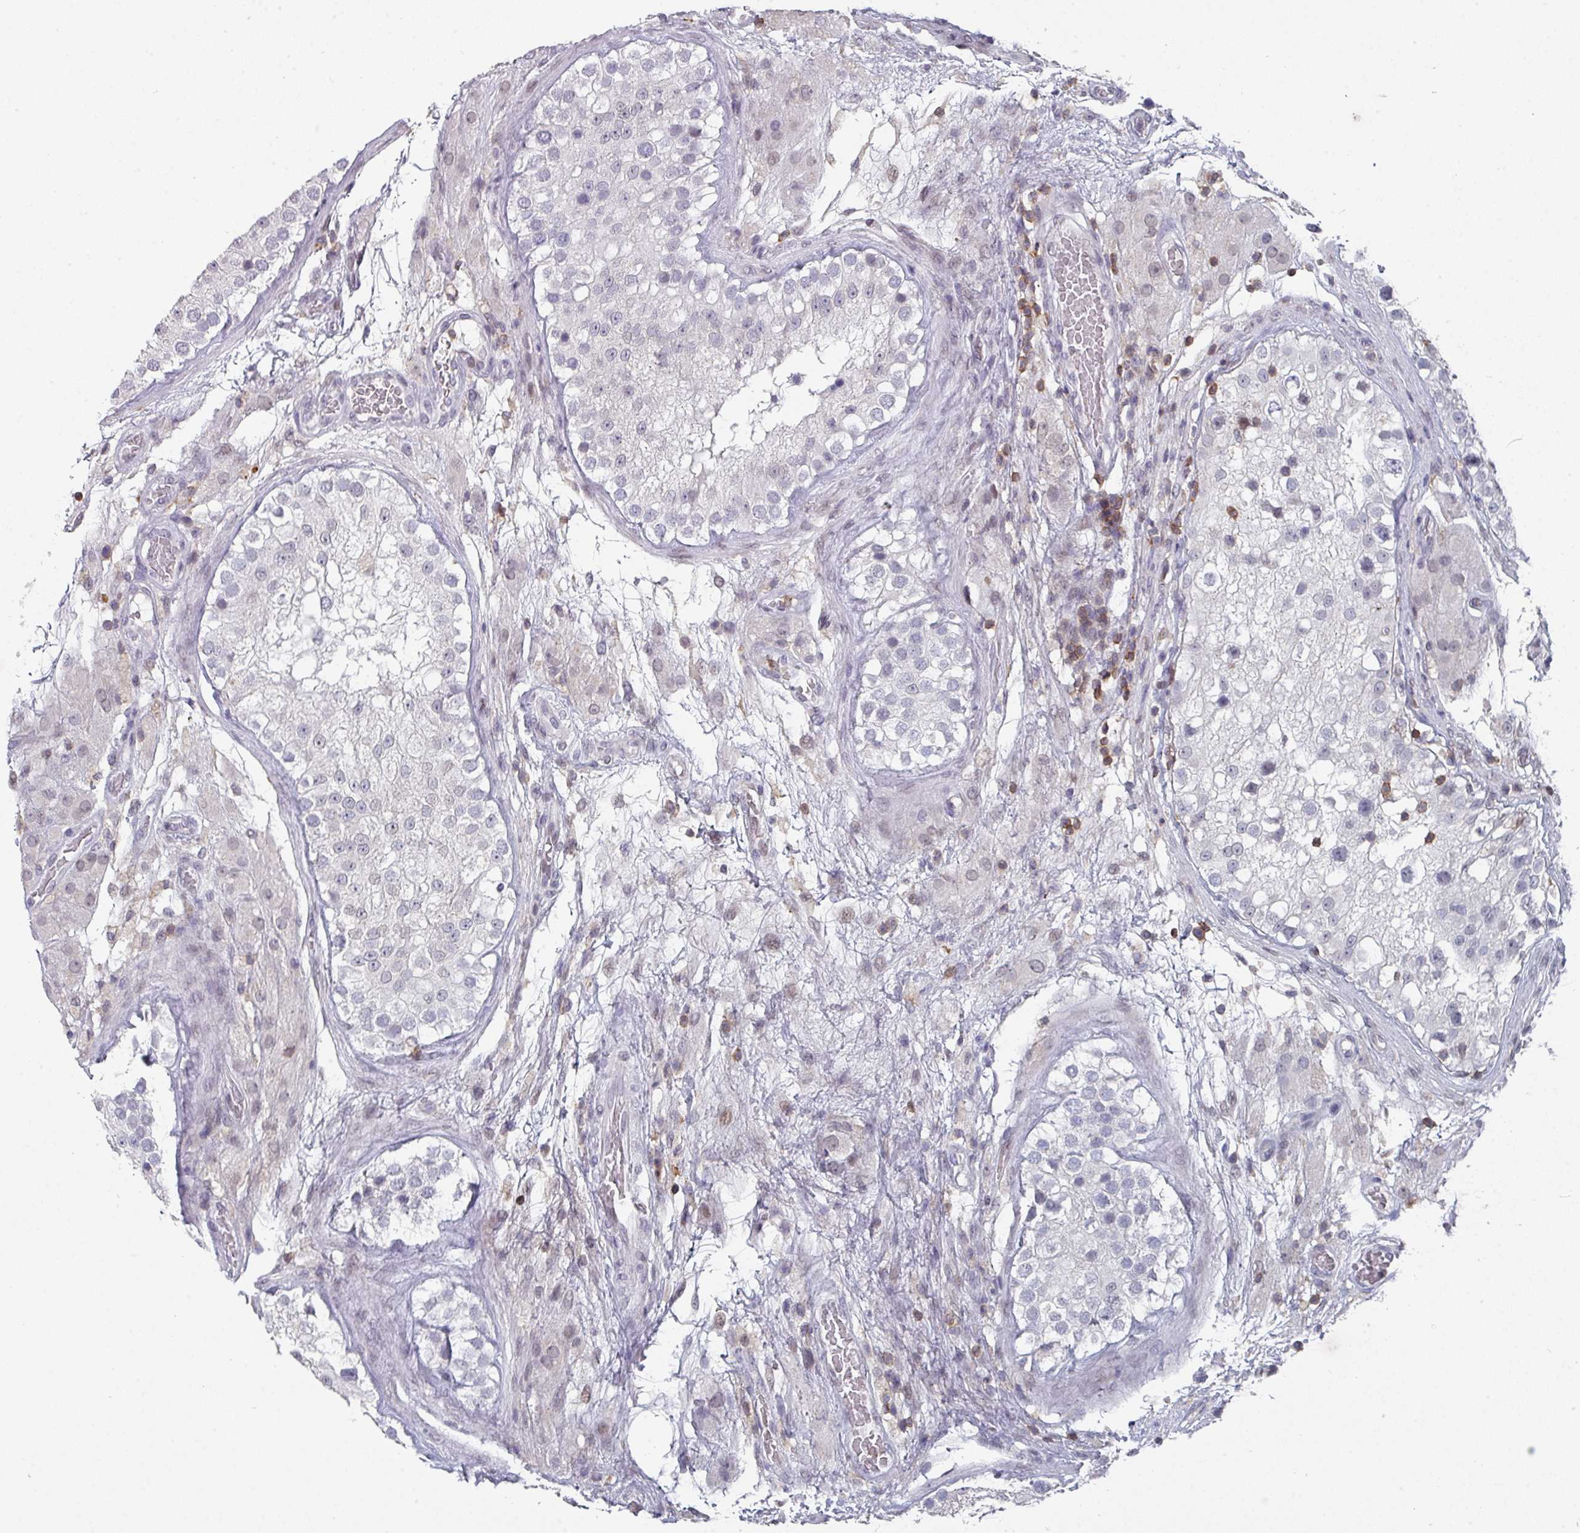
{"staining": {"intensity": "negative", "quantity": "none", "location": "none"}, "tissue": "testis", "cell_type": "Cells in seminiferous ducts", "image_type": "normal", "snomed": [{"axis": "morphology", "description": "Normal tissue, NOS"}, {"axis": "topography", "description": "Testis"}], "caption": "This is a micrograph of immunohistochemistry staining of normal testis, which shows no staining in cells in seminiferous ducts. (DAB IHC, high magnification).", "gene": "RASAL3", "patient": {"sex": "male", "age": 26}}